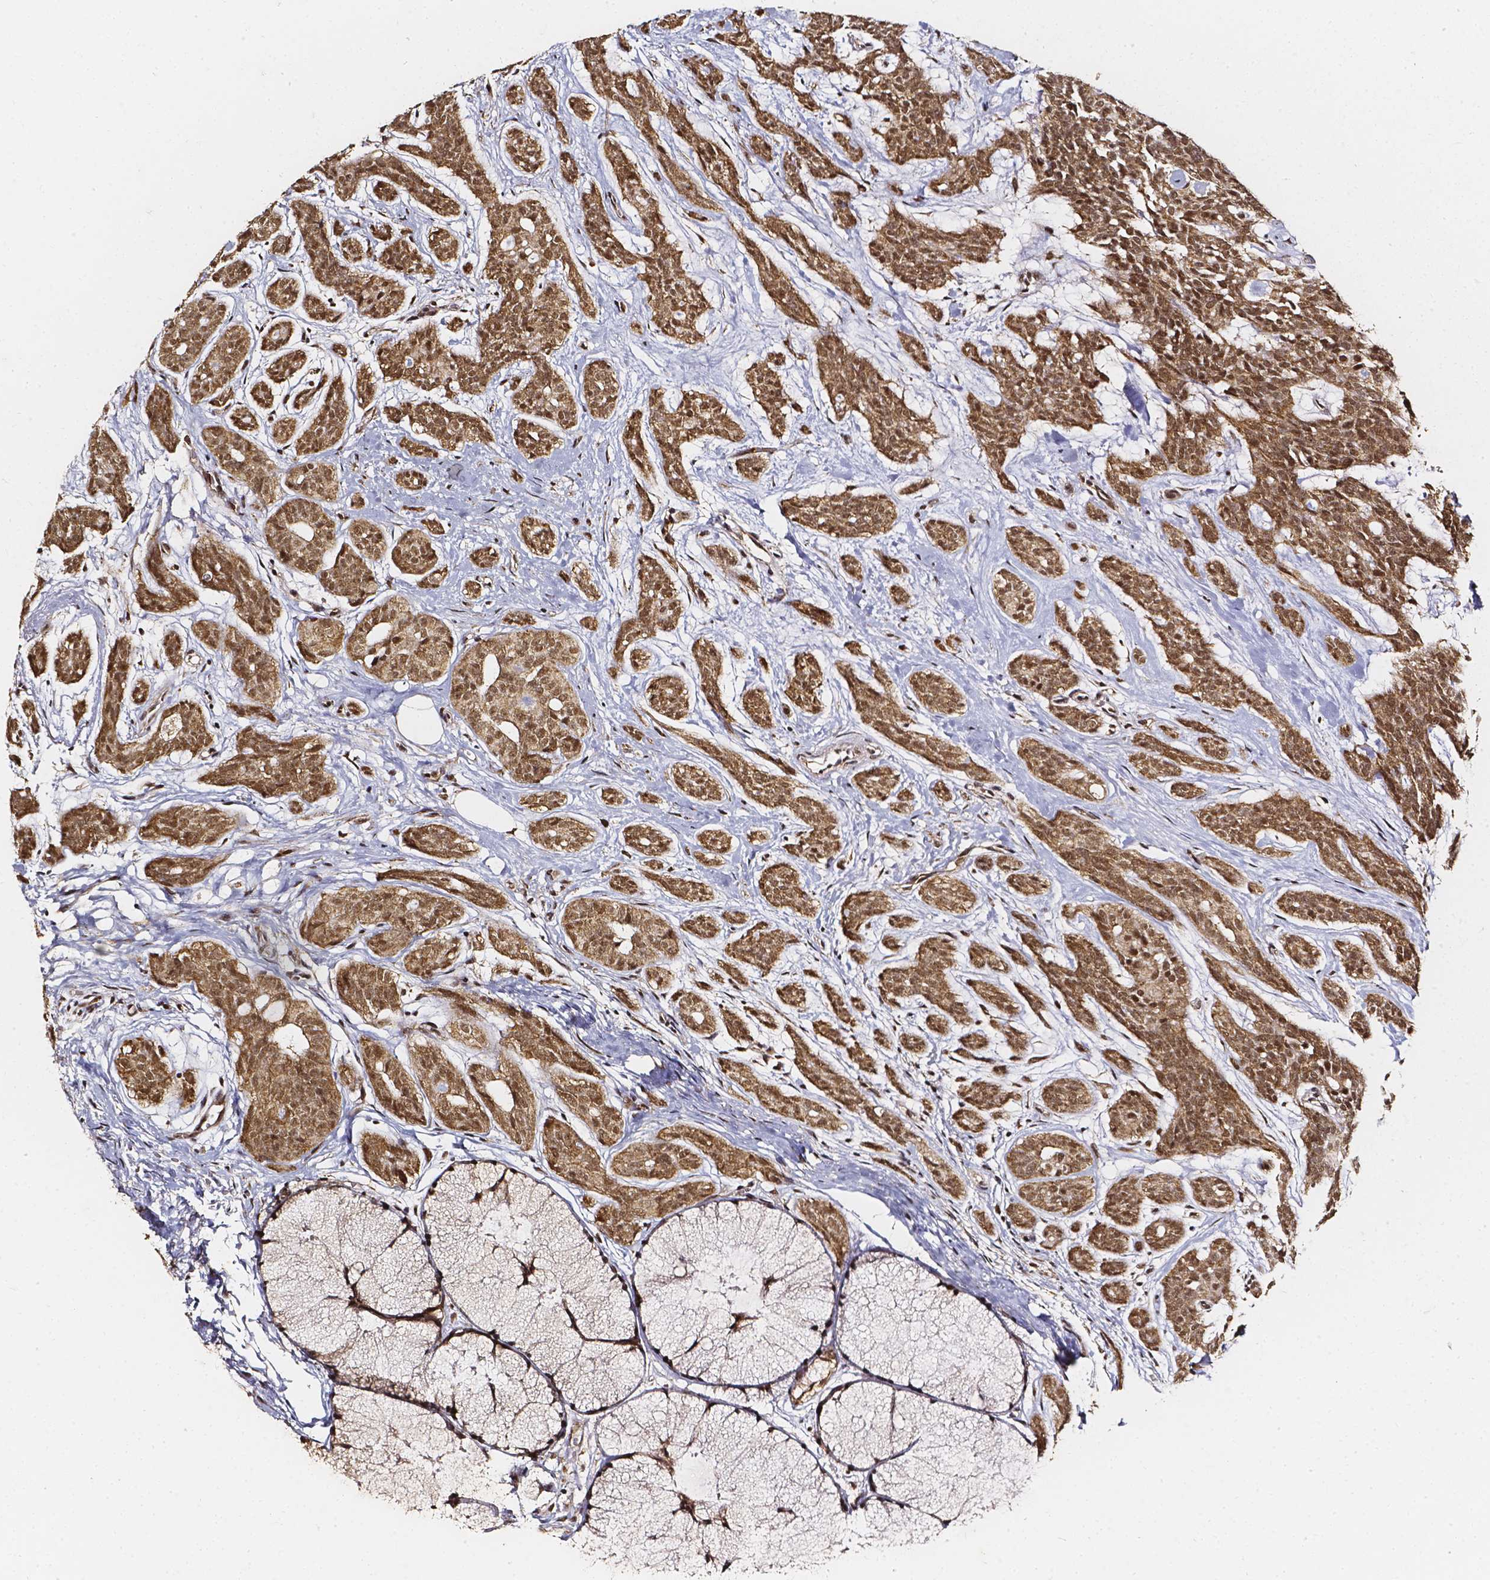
{"staining": {"intensity": "moderate", "quantity": ">75%", "location": "cytoplasmic/membranous,nuclear"}, "tissue": "head and neck cancer", "cell_type": "Tumor cells", "image_type": "cancer", "snomed": [{"axis": "morphology", "description": "Adenocarcinoma, NOS"}, {"axis": "topography", "description": "Head-Neck"}], "caption": "Brown immunohistochemical staining in human adenocarcinoma (head and neck) shows moderate cytoplasmic/membranous and nuclear positivity in about >75% of tumor cells. (Brightfield microscopy of DAB IHC at high magnification).", "gene": "SMN1", "patient": {"sex": "male", "age": 66}}